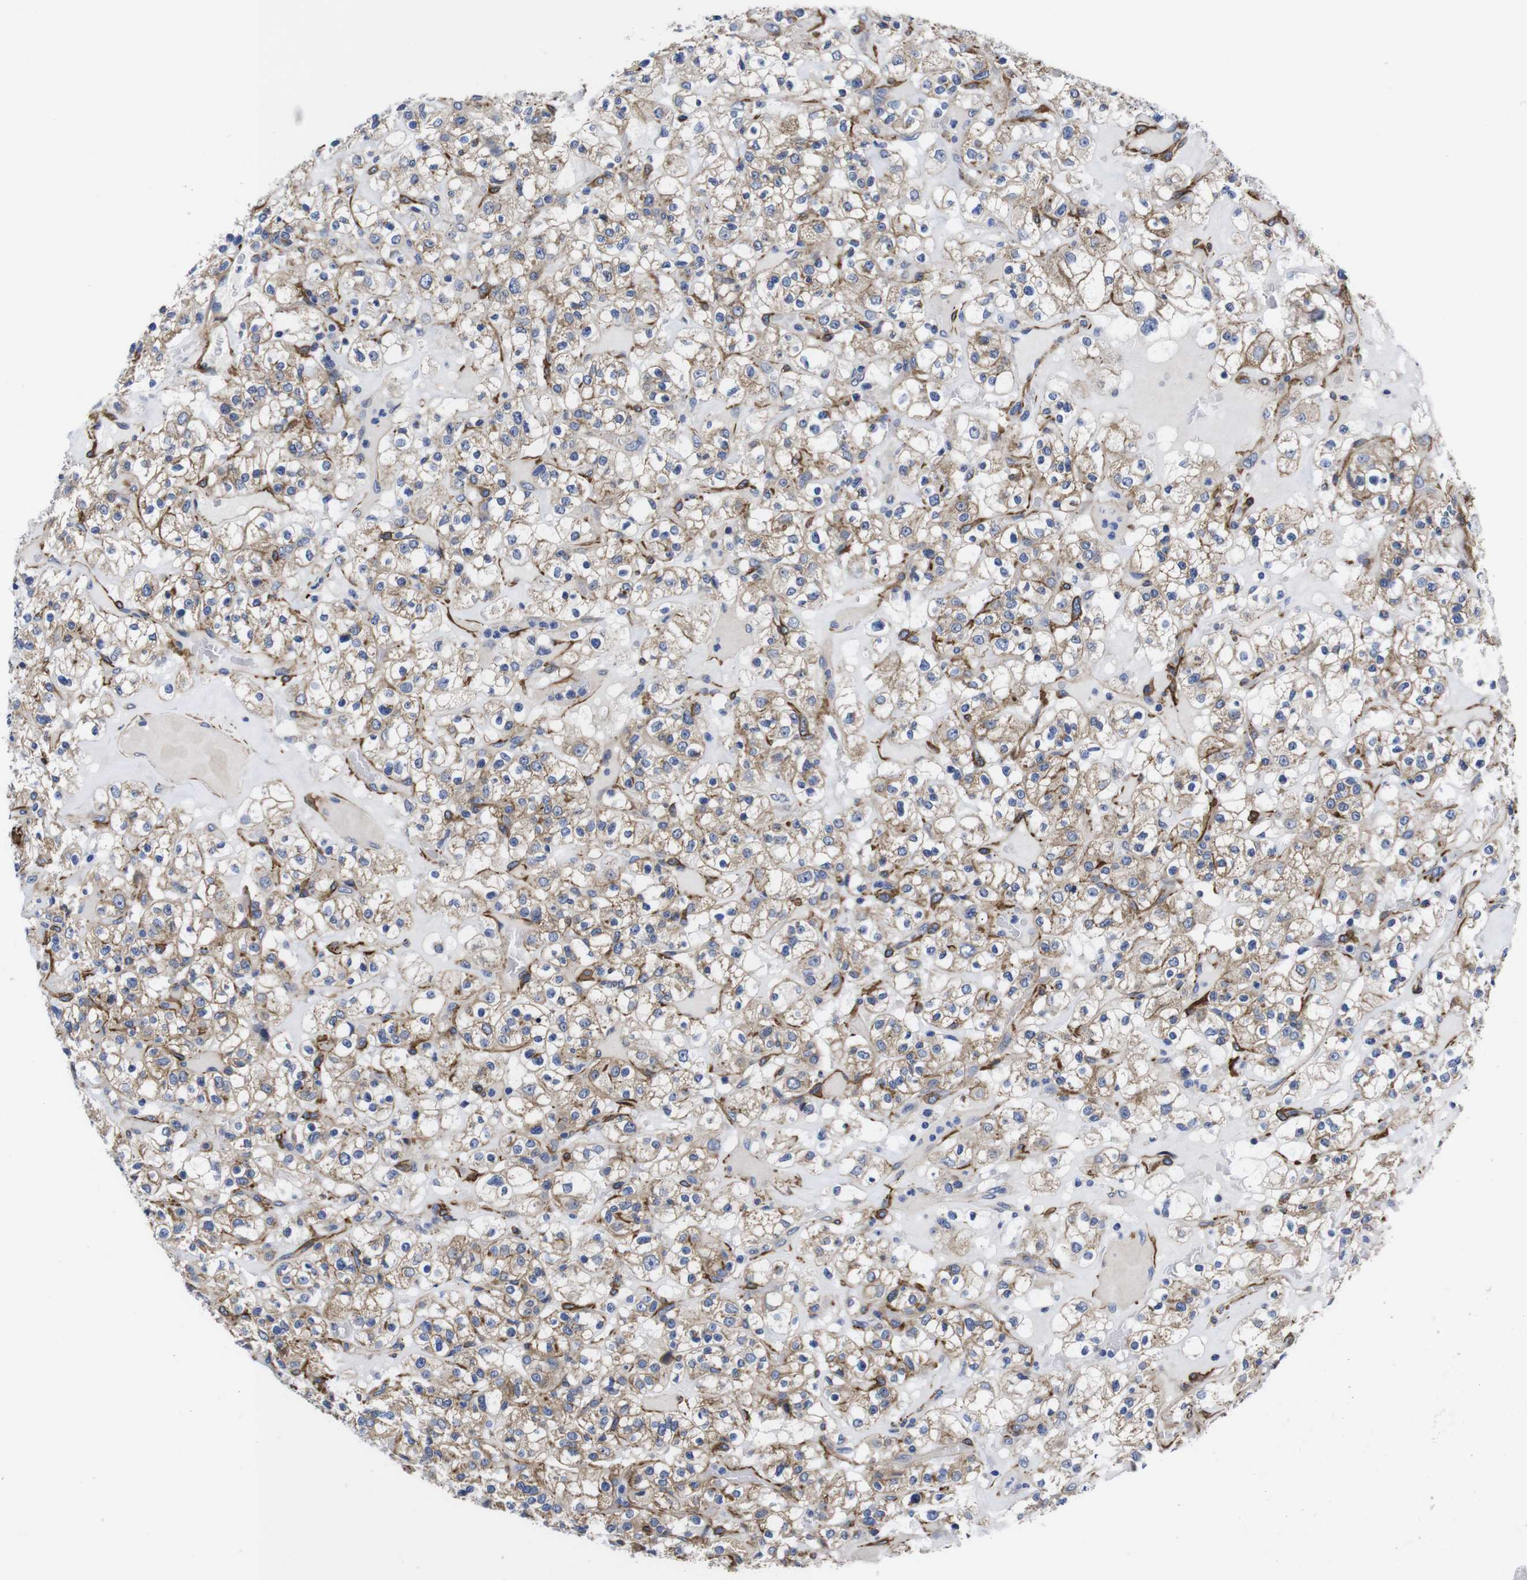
{"staining": {"intensity": "weak", "quantity": ">75%", "location": "cytoplasmic/membranous"}, "tissue": "renal cancer", "cell_type": "Tumor cells", "image_type": "cancer", "snomed": [{"axis": "morphology", "description": "Normal tissue, NOS"}, {"axis": "morphology", "description": "Adenocarcinoma, NOS"}, {"axis": "topography", "description": "Kidney"}], "caption": "High-magnification brightfield microscopy of renal cancer stained with DAB (brown) and counterstained with hematoxylin (blue). tumor cells exhibit weak cytoplasmic/membranous positivity is identified in about>75% of cells.", "gene": "WNT10A", "patient": {"sex": "female", "age": 72}}